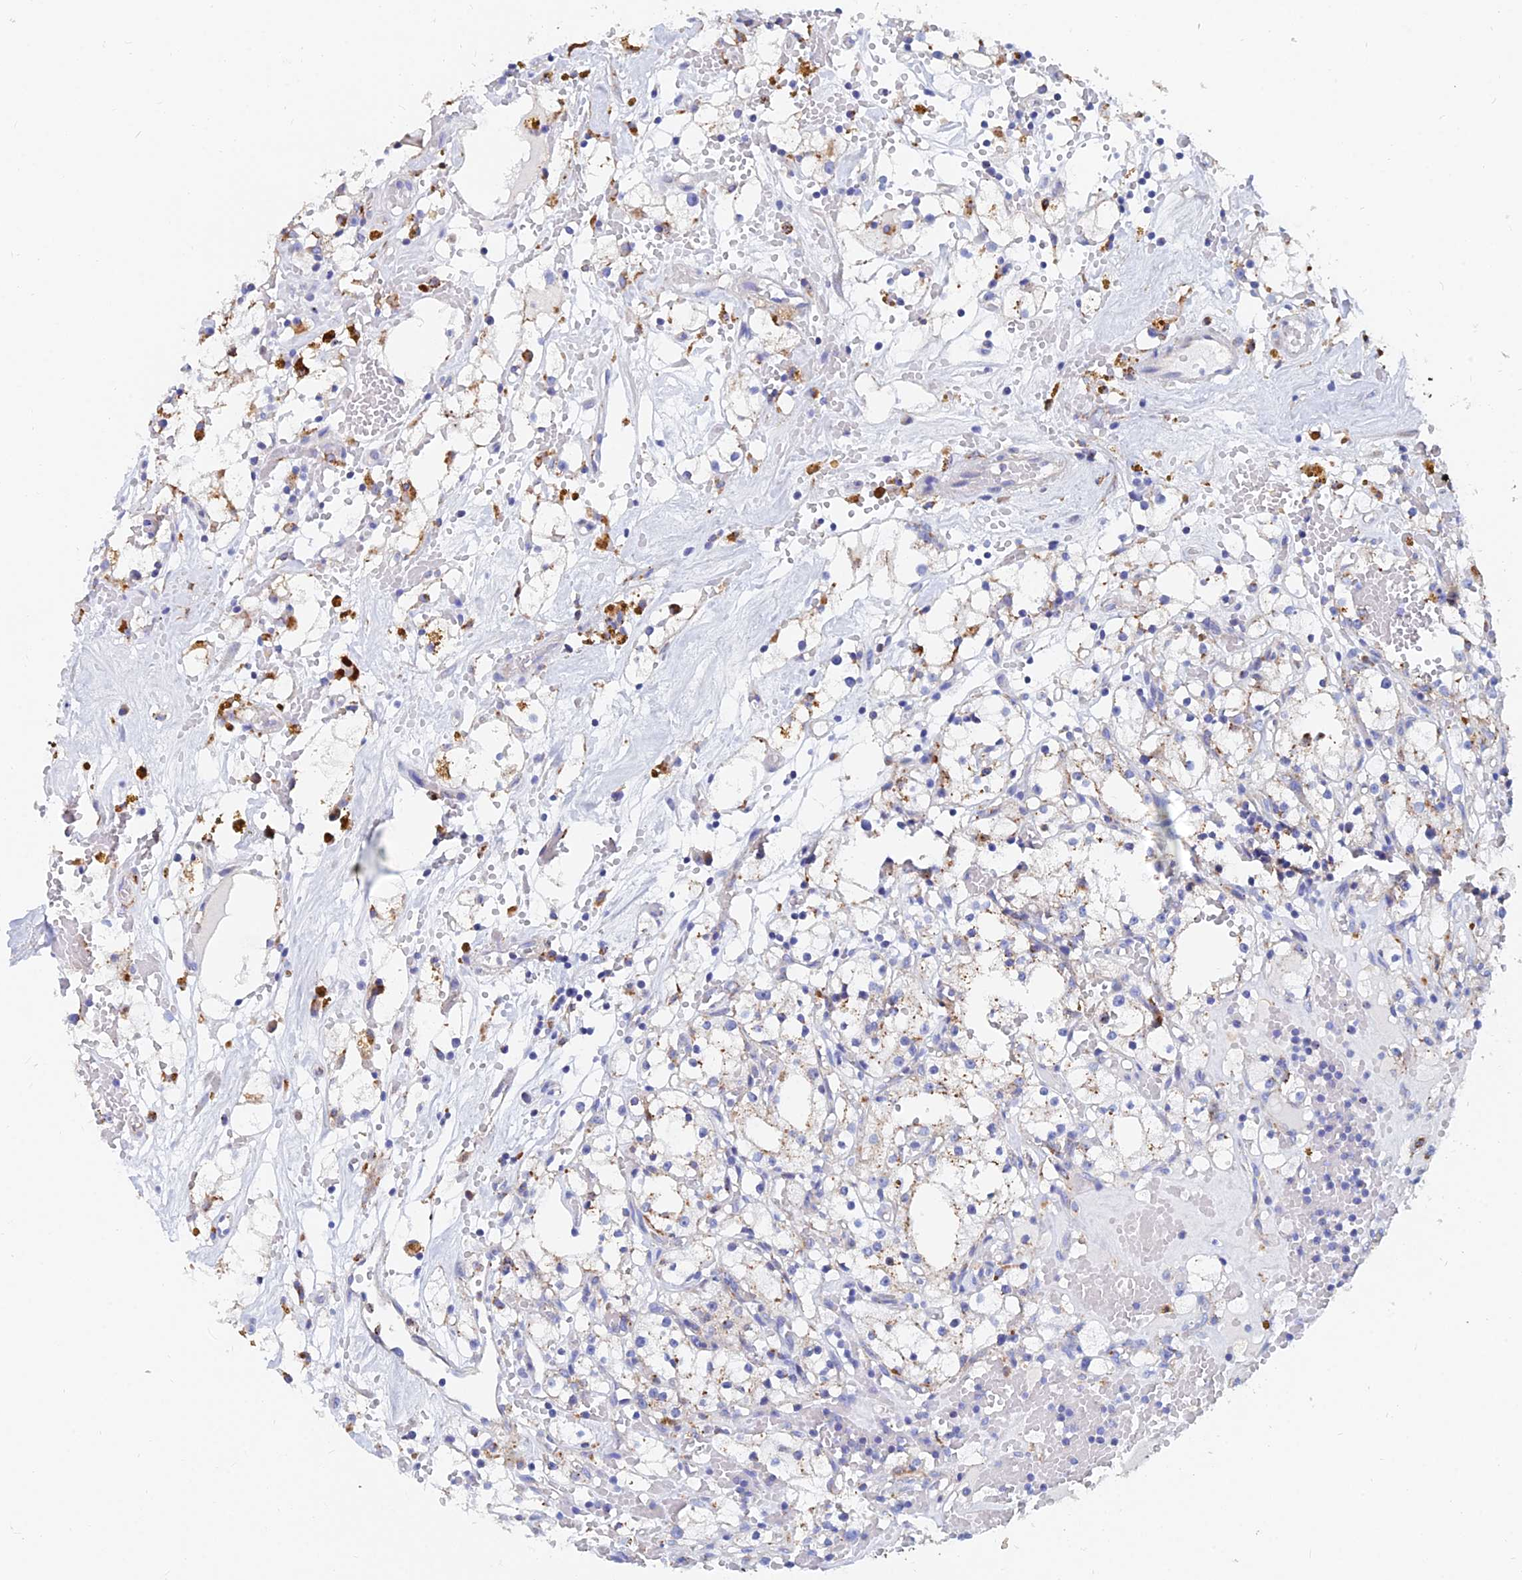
{"staining": {"intensity": "moderate", "quantity": "<25%", "location": "cytoplasmic/membranous"}, "tissue": "renal cancer", "cell_type": "Tumor cells", "image_type": "cancer", "snomed": [{"axis": "morphology", "description": "Adenocarcinoma, NOS"}, {"axis": "topography", "description": "Kidney"}], "caption": "The photomicrograph shows immunohistochemical staining of adenocarcinoma (renal). There is moderate cytoplasmic/membranous expression is identified in approximately <25% of tumor cells.", "gene": "SPNS1", "patient": {"sex": "male", "age": 56}}